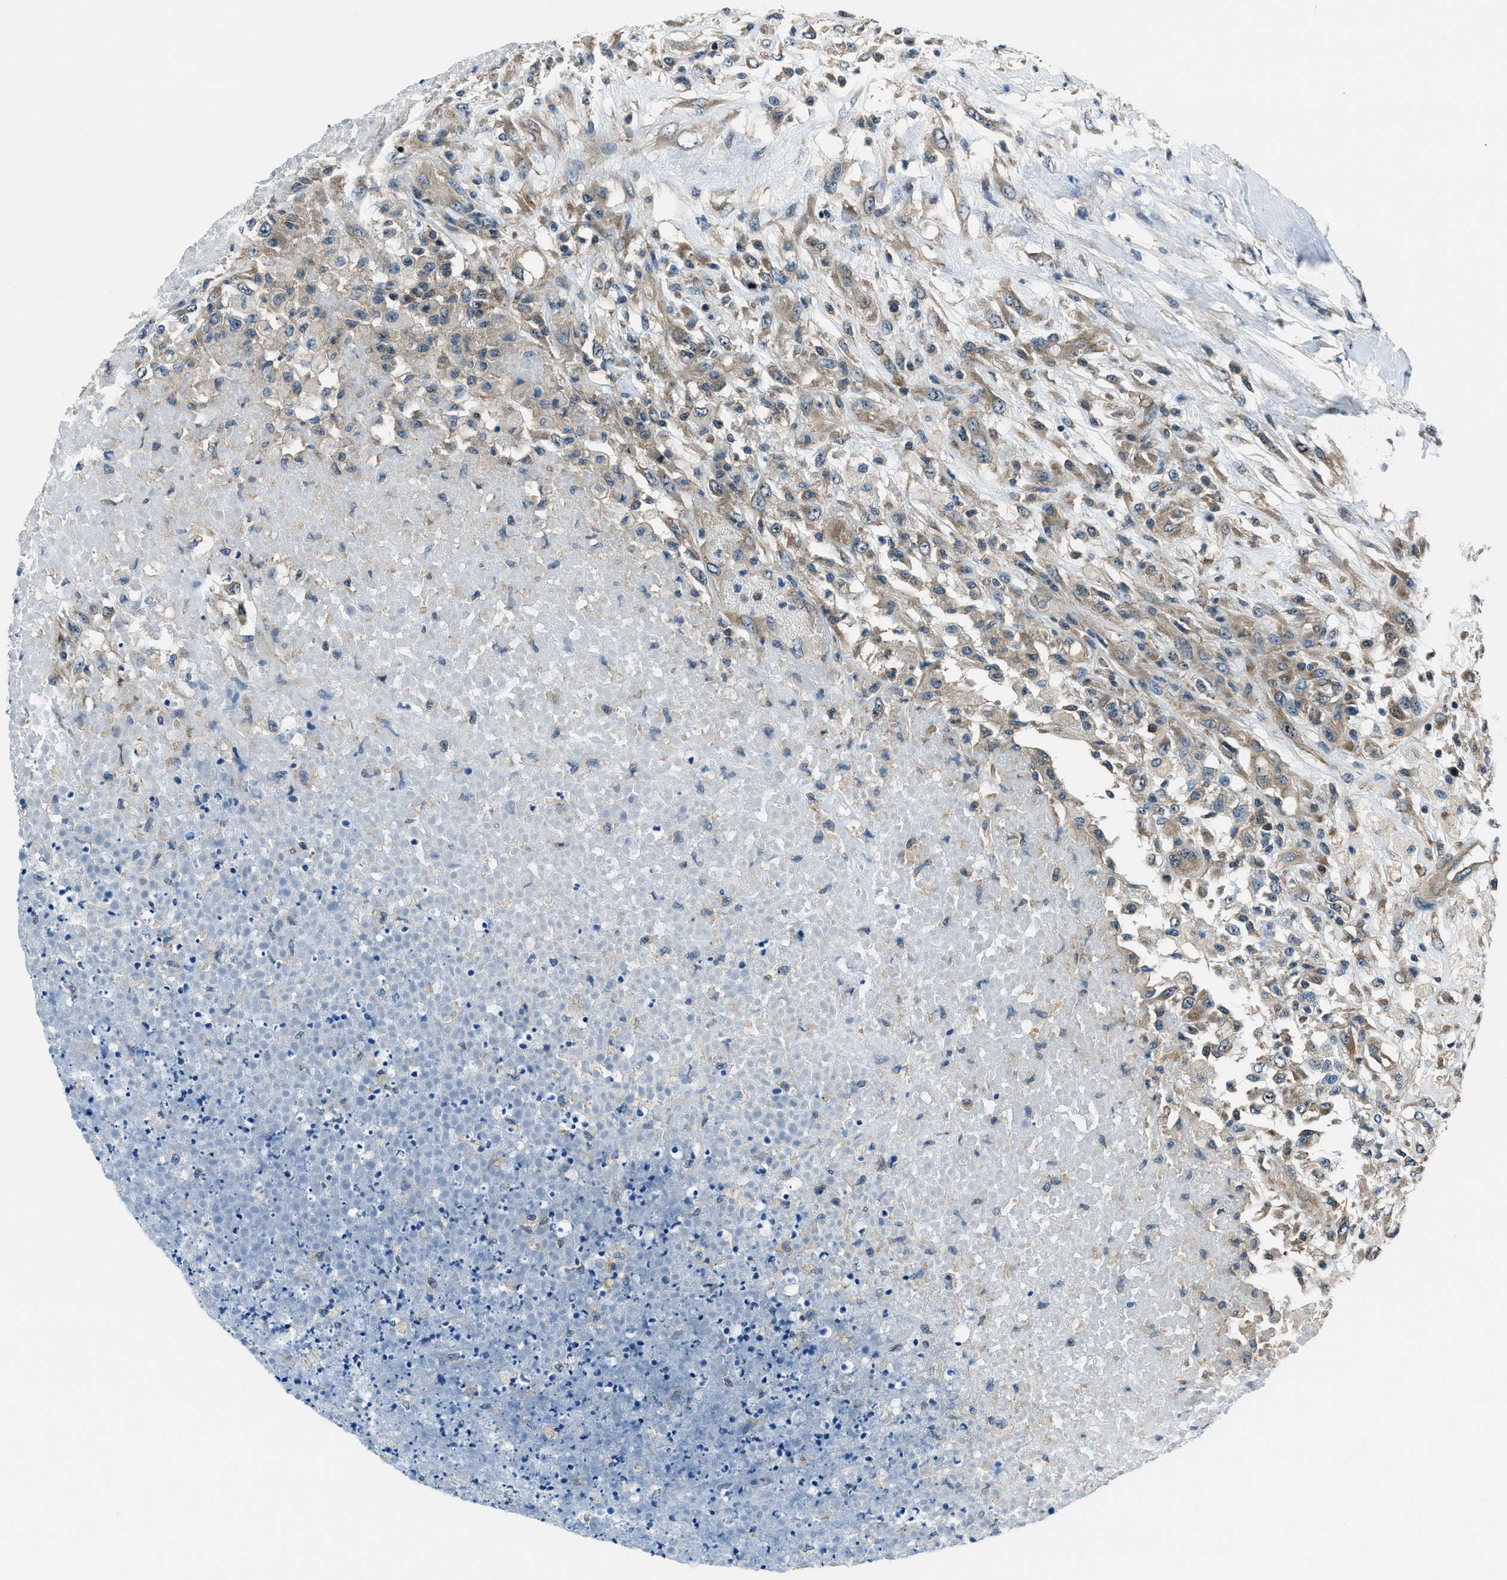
{"staining": {"intensity": "moderate", "quantity": ">75%", "location": "cytoplasmic/membranous"}, "tissue": "testis cancer", "cell_type": "Tumor cells", "image_type": "cancer", "snomed": [{"axis": "morphology", "description": "Seminoma, NOS"}, {"axis": "topography", "description": "Testis"}], "caption": "This photomicrograph displays immunohistochemistry (IHC) staining of seminoma (testis), with medium moderate cytoplasmic/membranous positivity in approximately >75% of tumor cells.", "gene": "ARFGAP2", "patient": {"sex": "male", "age": 59}}